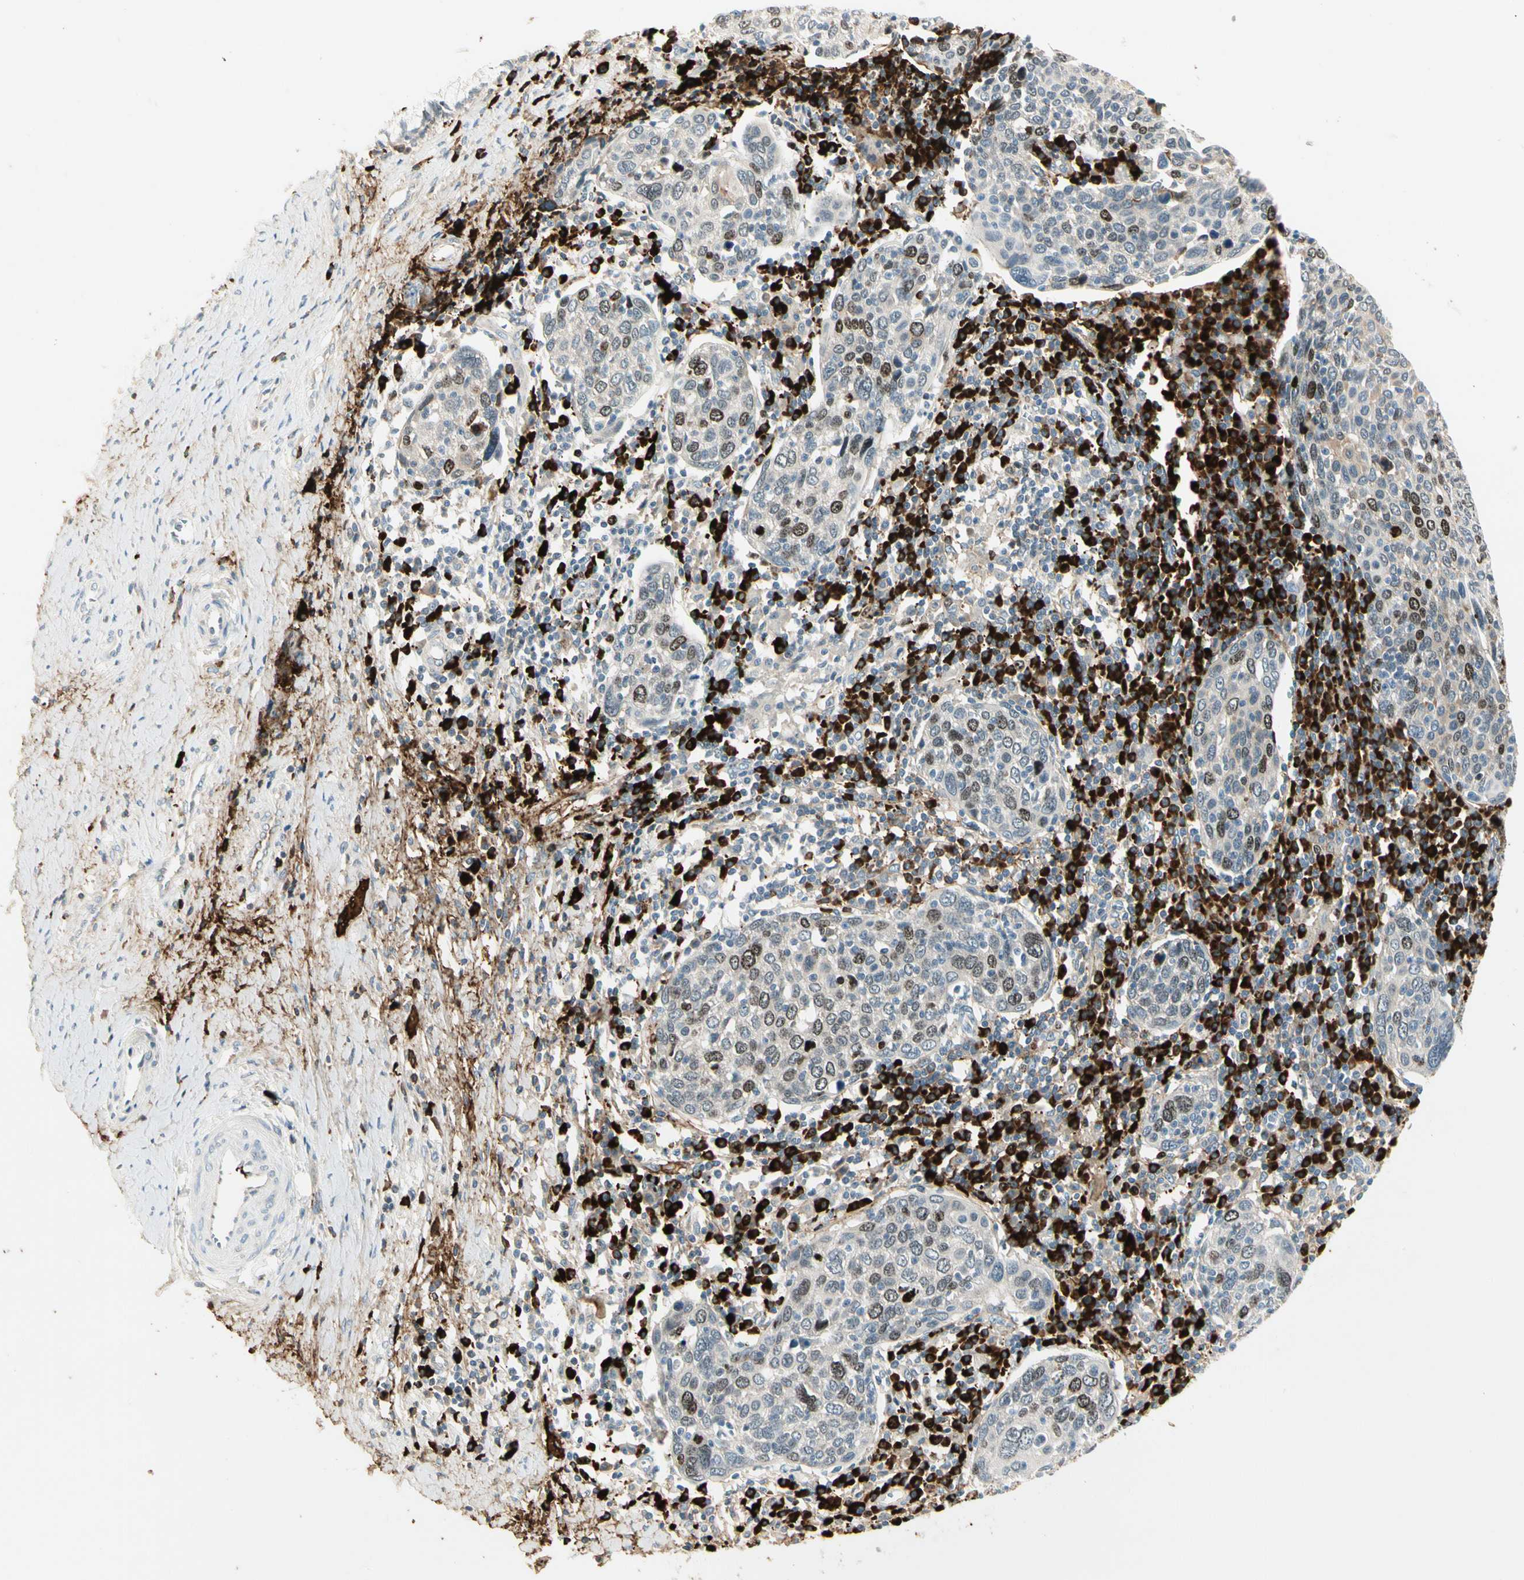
{"staining": {"intensity": "moderate", "quantity": "<25%", "location": "nuclear"}, "tissue": "cervical cancer", "cell_type": "Tumor cells", "image_type": "cancer", "snomed": [{"axis": "morphology", "description": "Squamous cell carcinoma, NOS"}, {"axis": "topography", "description": "Cervix"}], "caption": "Immunohistochemistry (IHC) of cervical cancer (squamous cell carcinoma) exhibits low levels of moderate nuclear expression in about <25% of tumor cells.", "gene": "PITX1", "patient": {"sex": "female", "age": 40}}